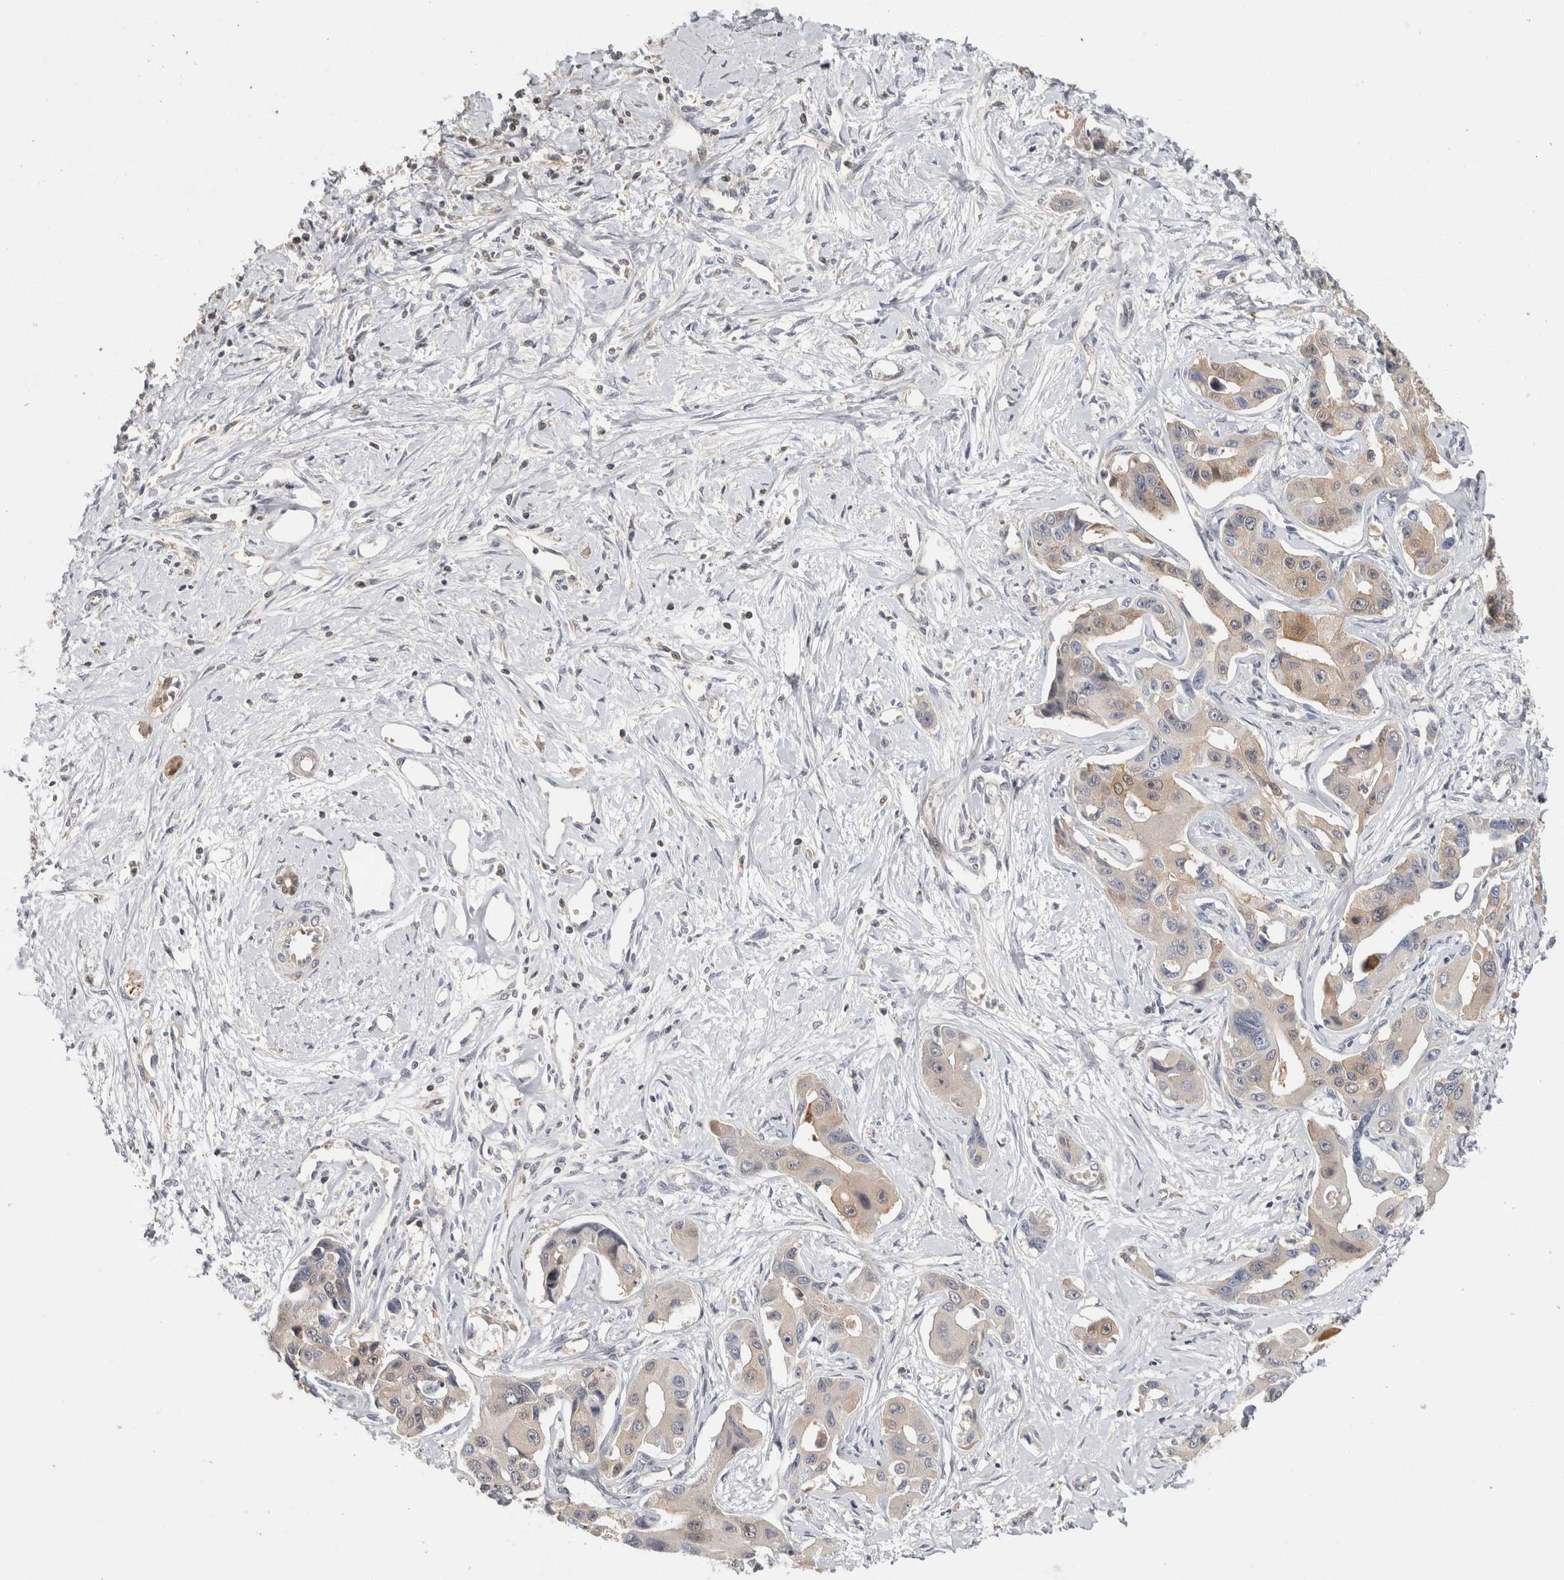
{"staining": {"intensity": "weak", "quantity": "<25%", "location": "cytoplasmic/membranous"}, "tissue": "liver cancer", "cell_type": "Tumor cells", "image_type": "cancer", "snomed": [{"axis": "morphology", "description": "Cholangiocarcinoma"}, {"axis": "topography", "description": "Liver"}], "caption": "The micrograph shows no significant positivity in tumor cells of liver cancer (cholangiocarcinoma).", "gene": "ACAT2", "patient": {"sex": "male", "age": 59}}